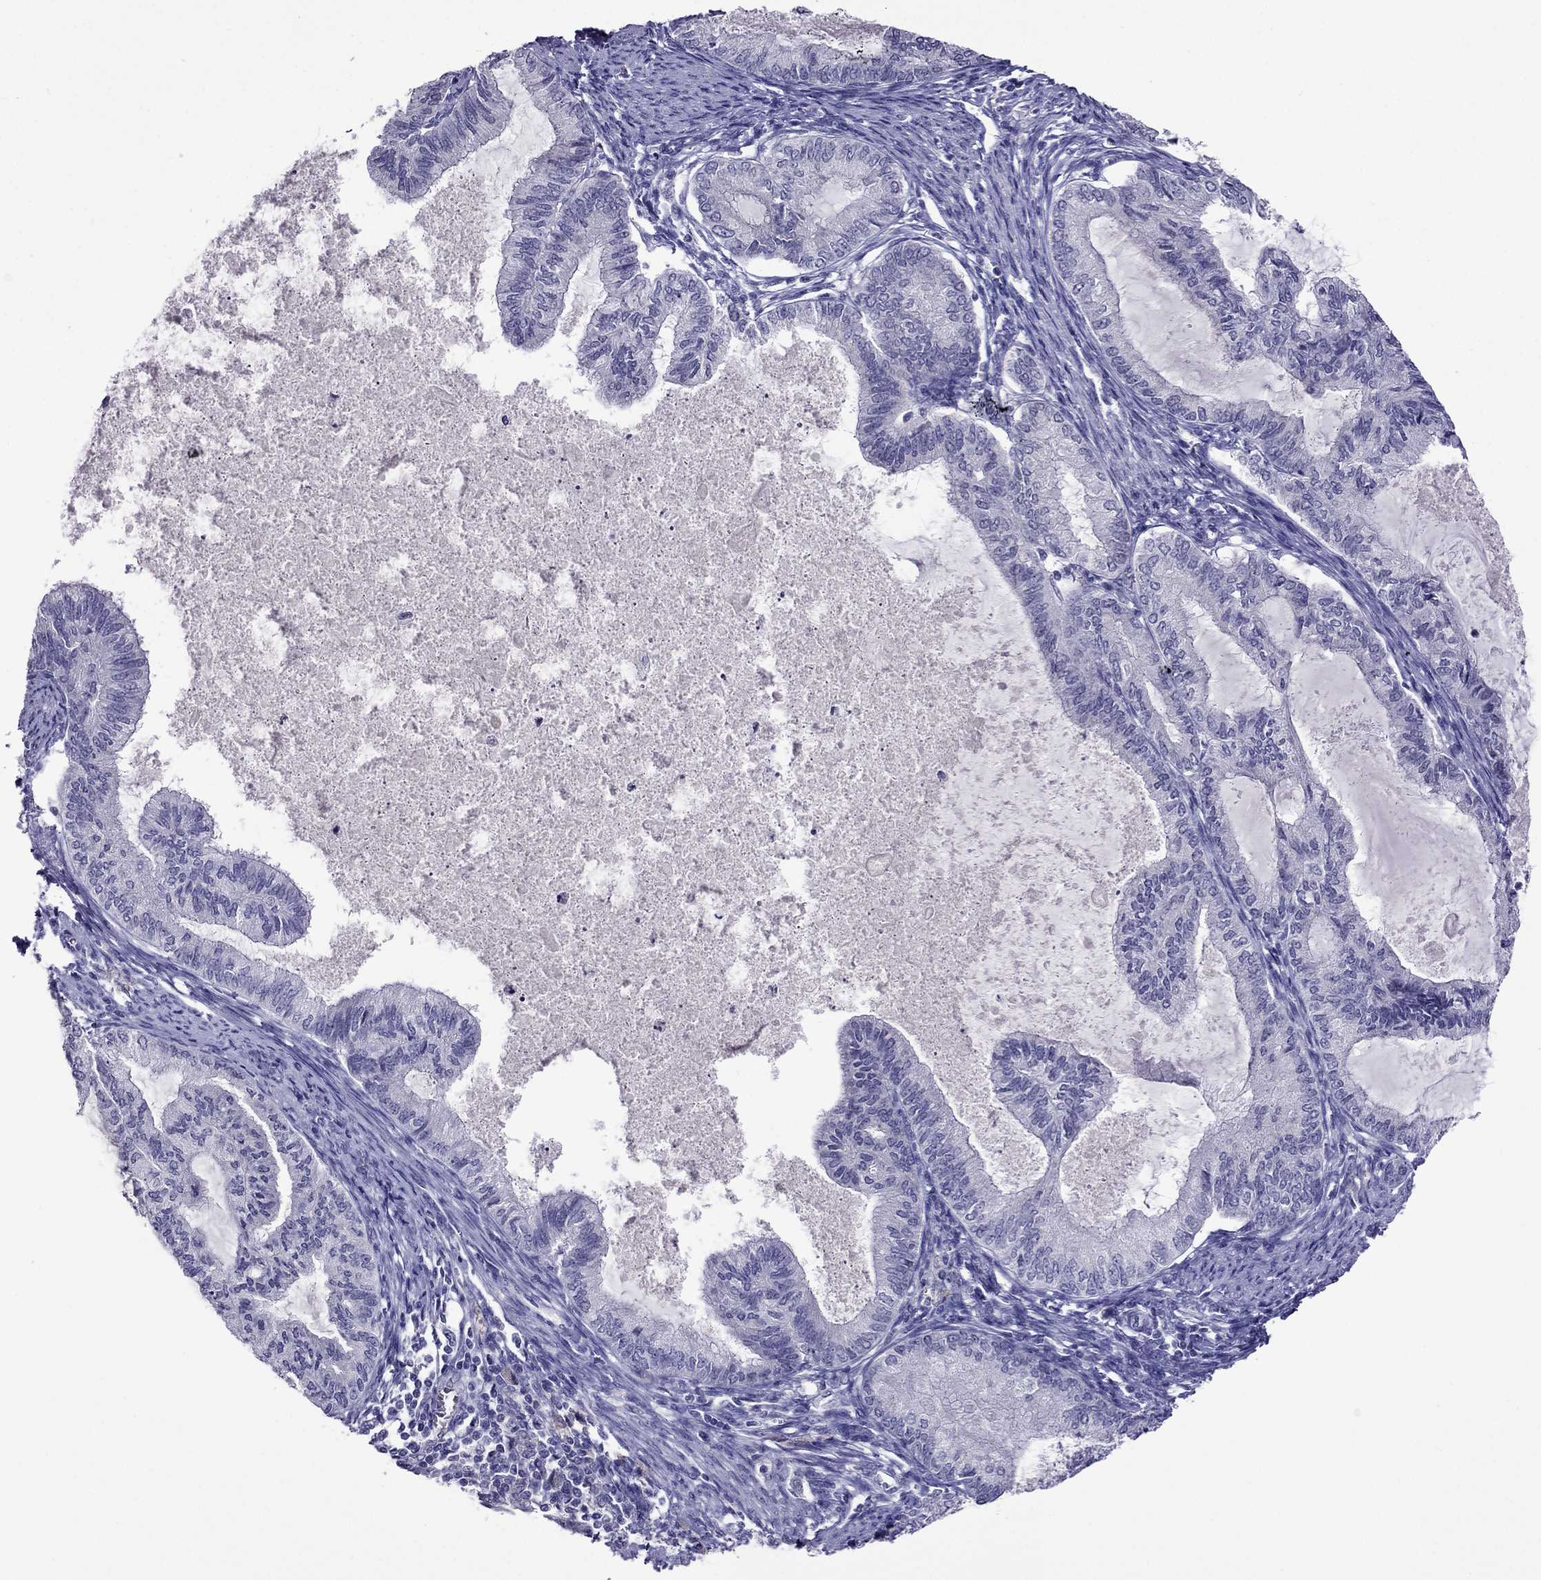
{"staining": {"intensity": "negative", "quantity": "none", "location": "none"}, "tissue": "endometrial cancer", "cell_type": "Tumor cells", "image_type": "cancer", "snomed": [{"axis": "morphology", "description": "Adenocarcinoma, NOS"}, {"axis": "topography", "description": "Endometrium"}], "caption": "High power microscopy histopathology image of an immunohistochemistry image of adenocarcinoma (endometrial), revealing no significant positivity in tumor cells.", "gene": "SPTBN4", "patient": {"sex": "female", "age": 86}}